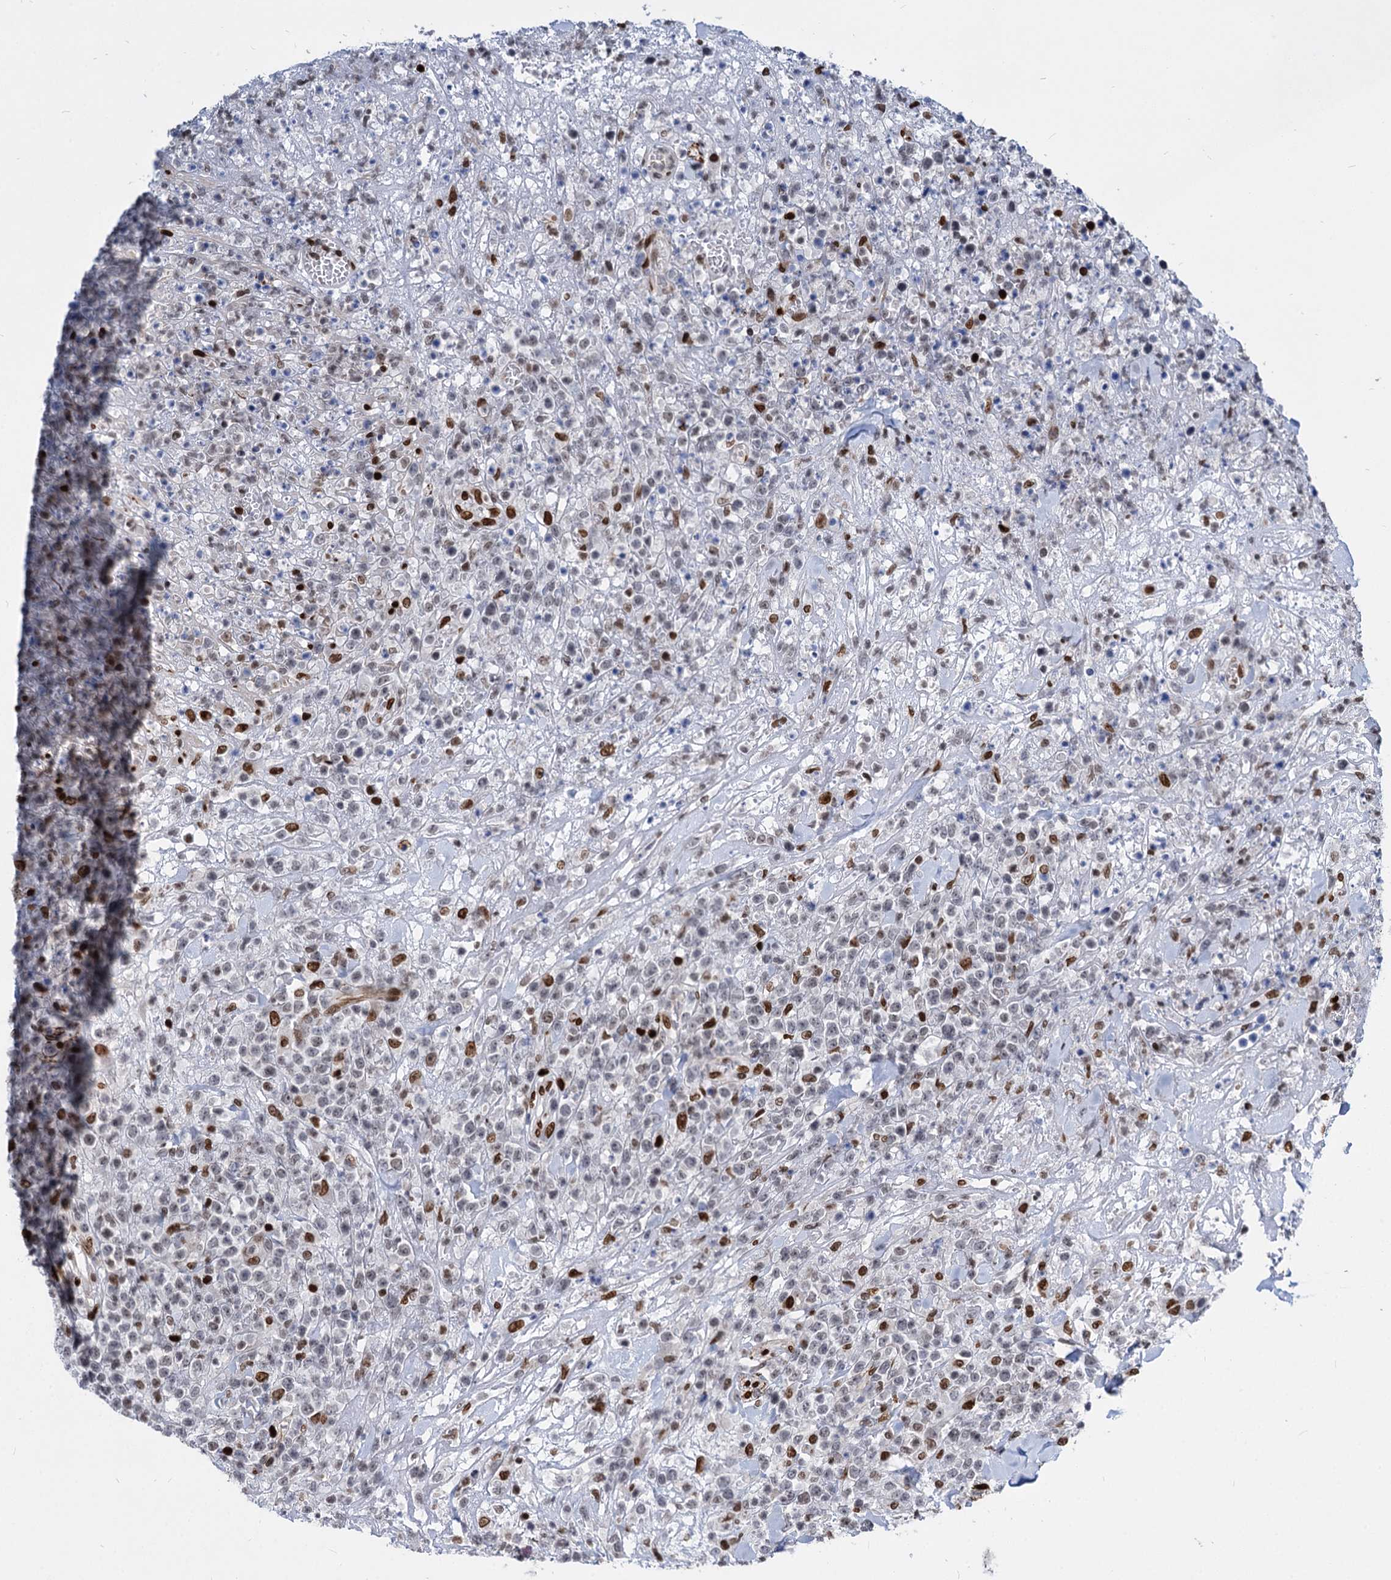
{"staining": {"intensity": "negative", "quantity": "none", "location": "none"}, "tissue": "lymphoma", "cell_type": "Tumor cells", "image_type": "cancer", "snomed": [{"axis": "morphology", "description": "Malignant lymphoma, non-Hodgkin's type, High grade"}, {"axis": "topography", "description": "Colon"}], "caption": "High power microscopy histopathology image of an immunohistochemistry (IHC) micrograph of lymphoma, revealing no significant positivity in tumor cells.", "gene": "MECP2", "patient": {"sex": "female", "age": 53}}